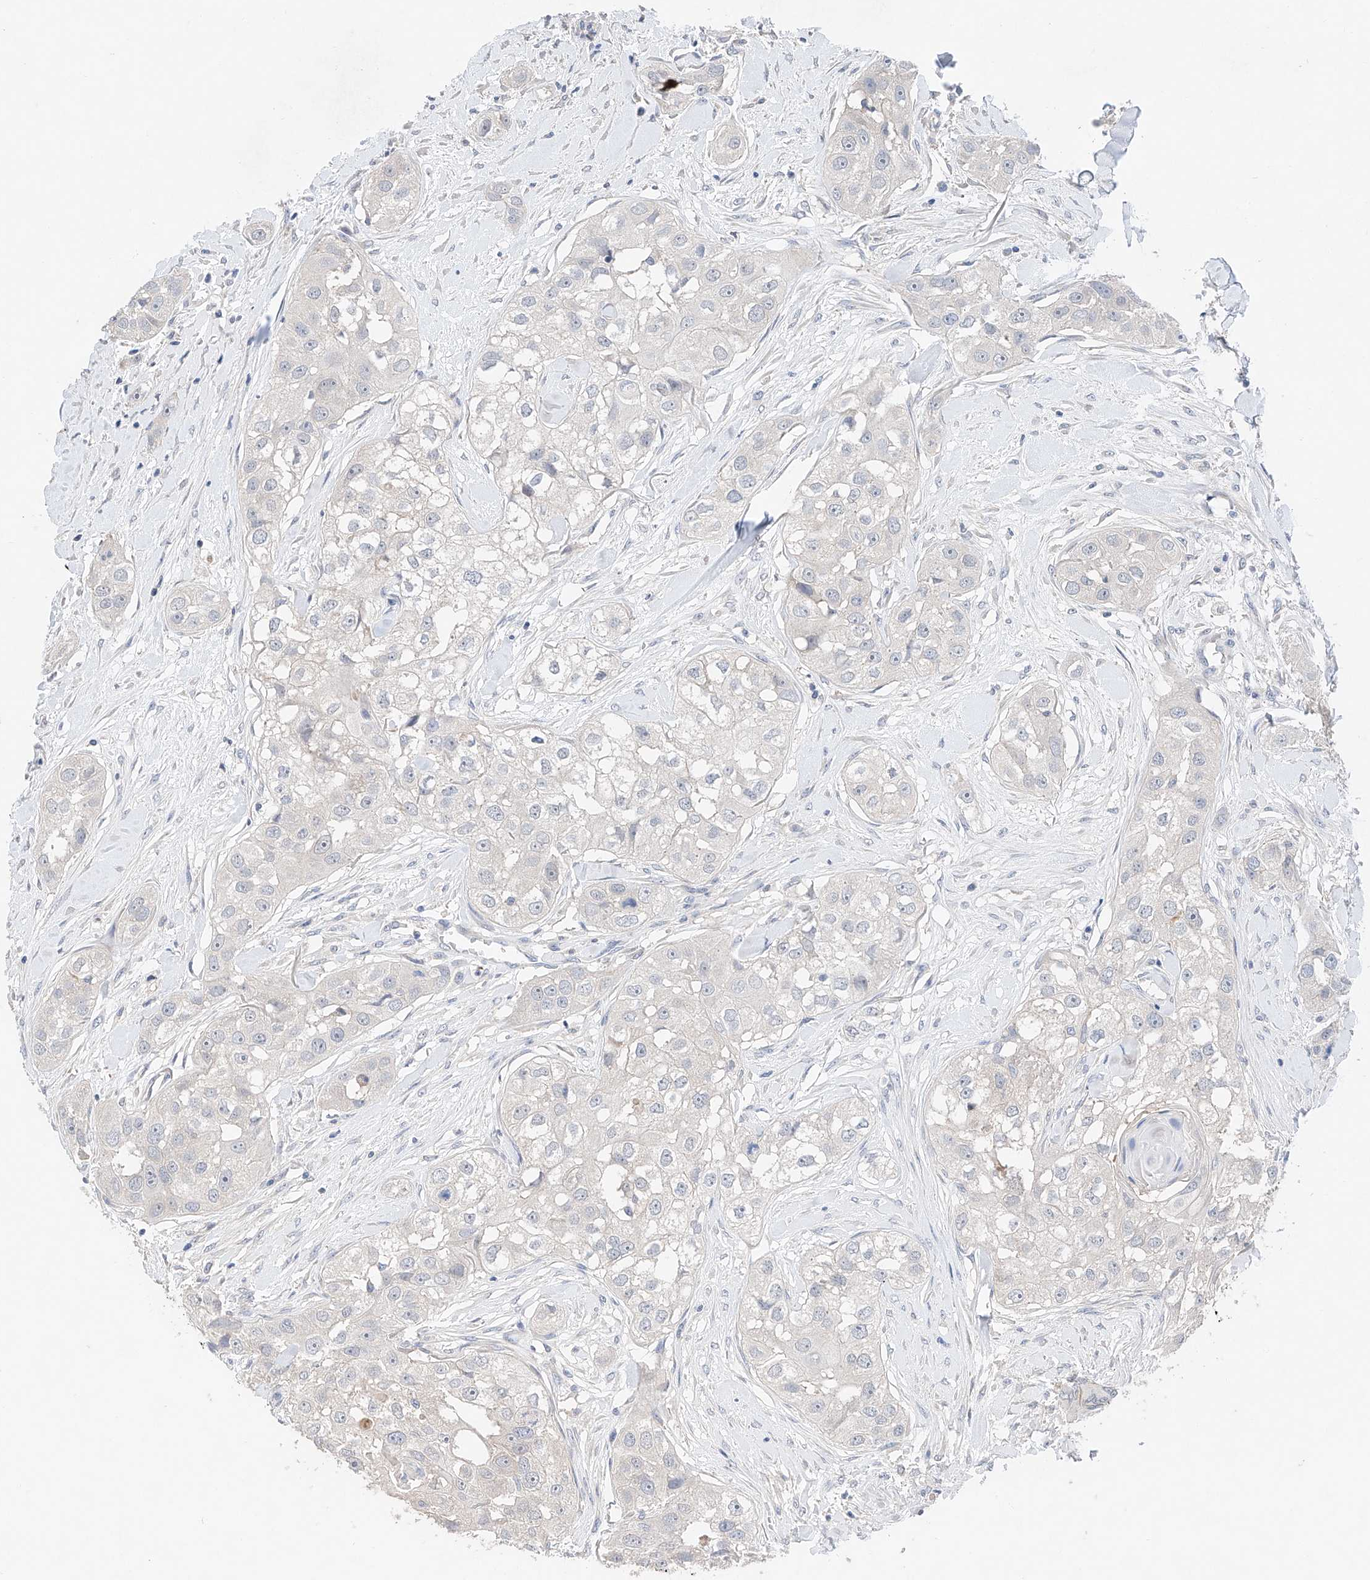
{"staining": {"intensity": "negative", "quantity": "none", "location": "none"}, "tissue": "head and neck cancer", "cell_type": "Tumor cells", "image_type": "cancer", "snomed": [{"axis": "morphology", "description": "Normal tissue, NOS"}, {"axis": "morphology", "description": "Squamous cell carcinoma, NOS"}, {"axis": "topography", "description": "Skeletal muscle"}, {"axis": "topography", "description": "Head-Neck"}], "caption": "IHC of squamous cell carcinoma (head and neck) demonstrates no staining in tumor cells.", "gene": "FUCA2", "patient": {"sex": "male", "age": 51}}